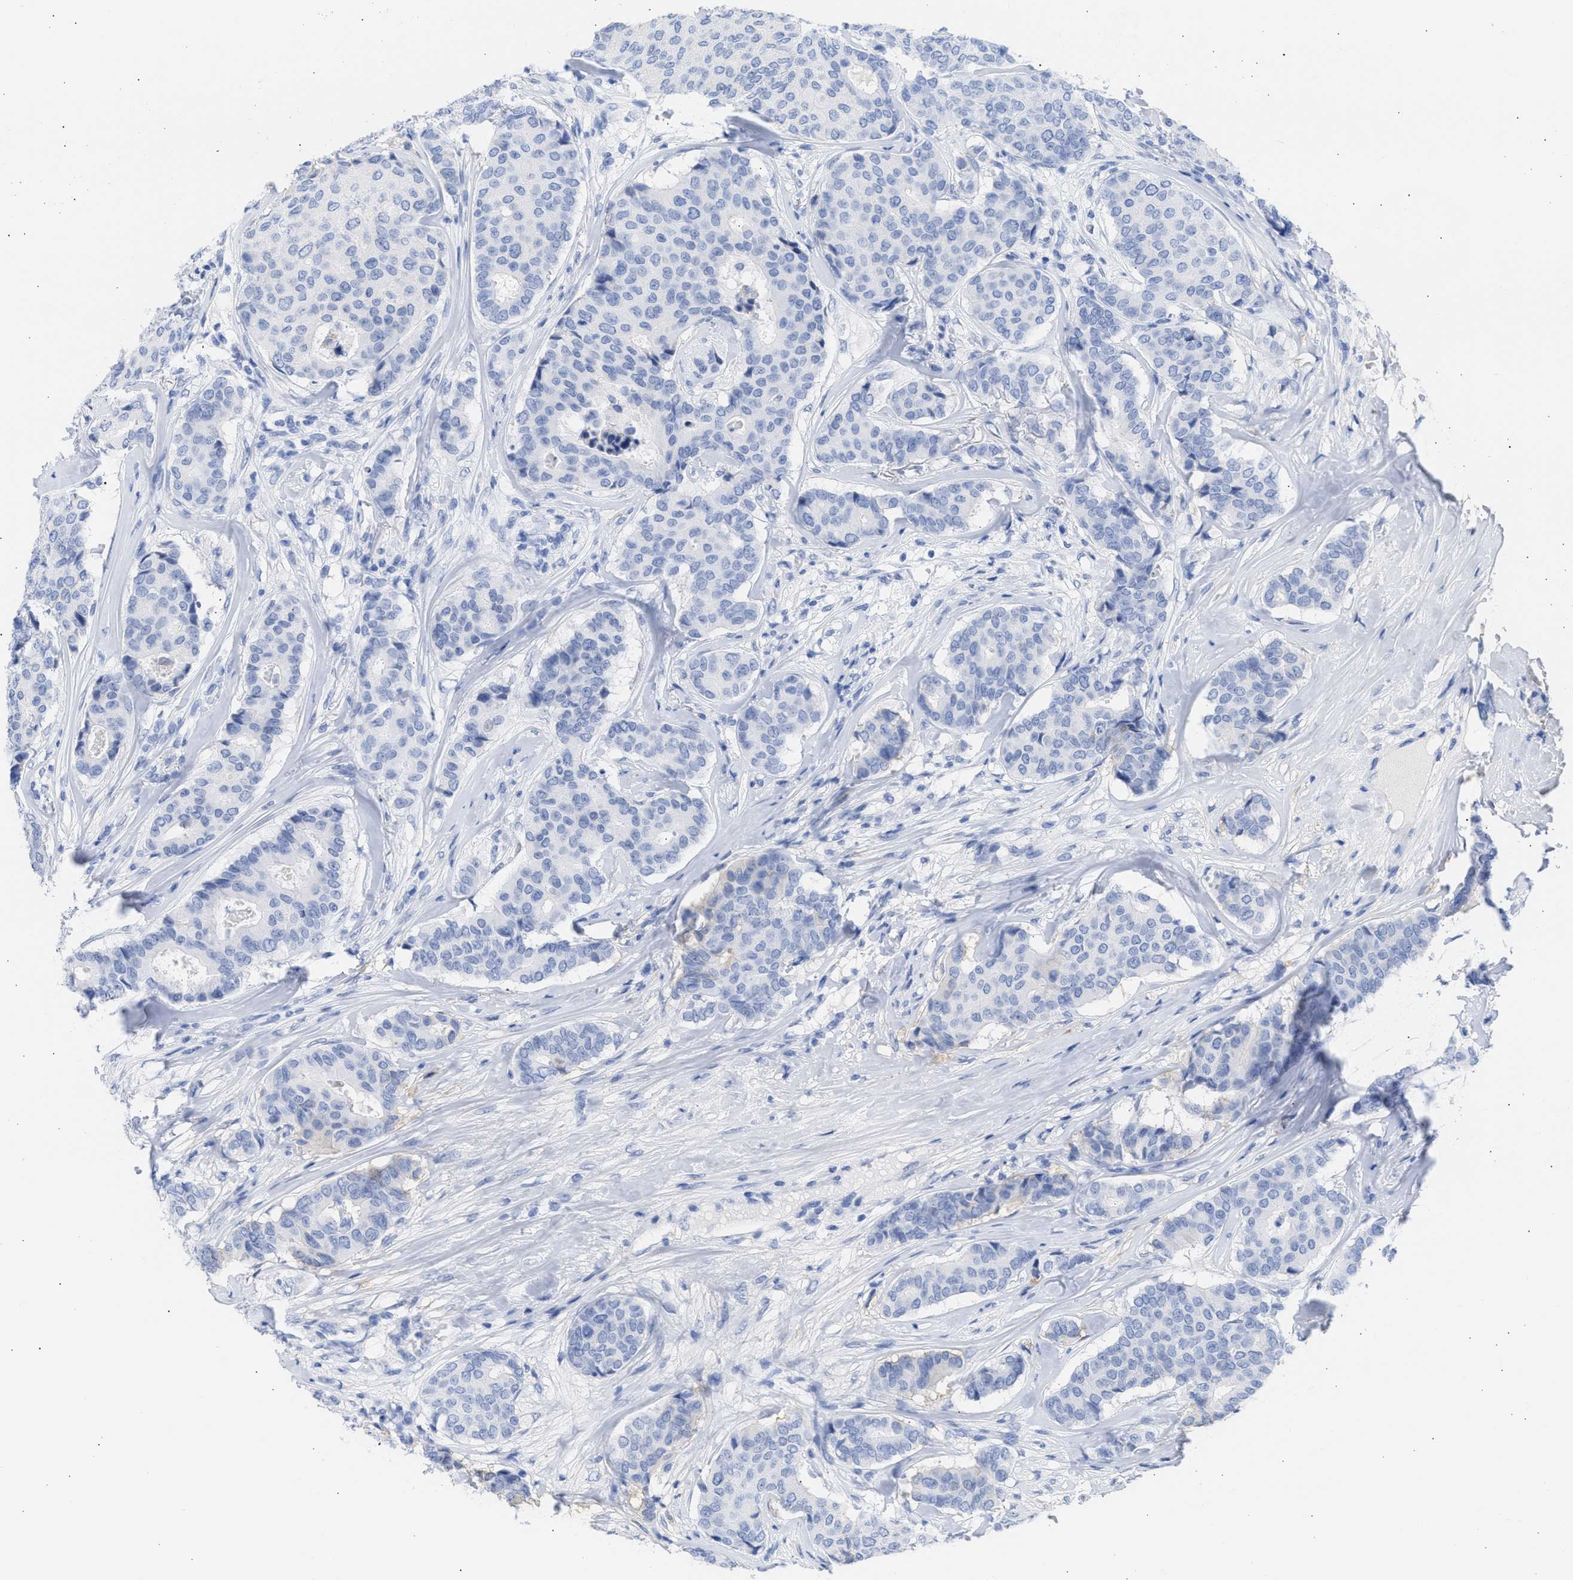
{"staining": {"intensity": "negative", "quantity": "none", "location": "none"}, "tissue": "breast cancer", "cell_type": "Tumor cells", "image_type": "cancer", "snomed": [{"axis": "morphology", "description": "Duct carcinoma"}, {"axis": "topography", "description": "Breast"}], "caption": "DAB (3,3'-diaminobenzidine) immunohistochemical staining of human breast cancer (infiltrating ductal carcinoma) displays no significant expression in tumor cells. (DAB immunohistochemistry, high magnification).", "gene": "RSPH1", "patient": {"sex": "female", "age": 75}}